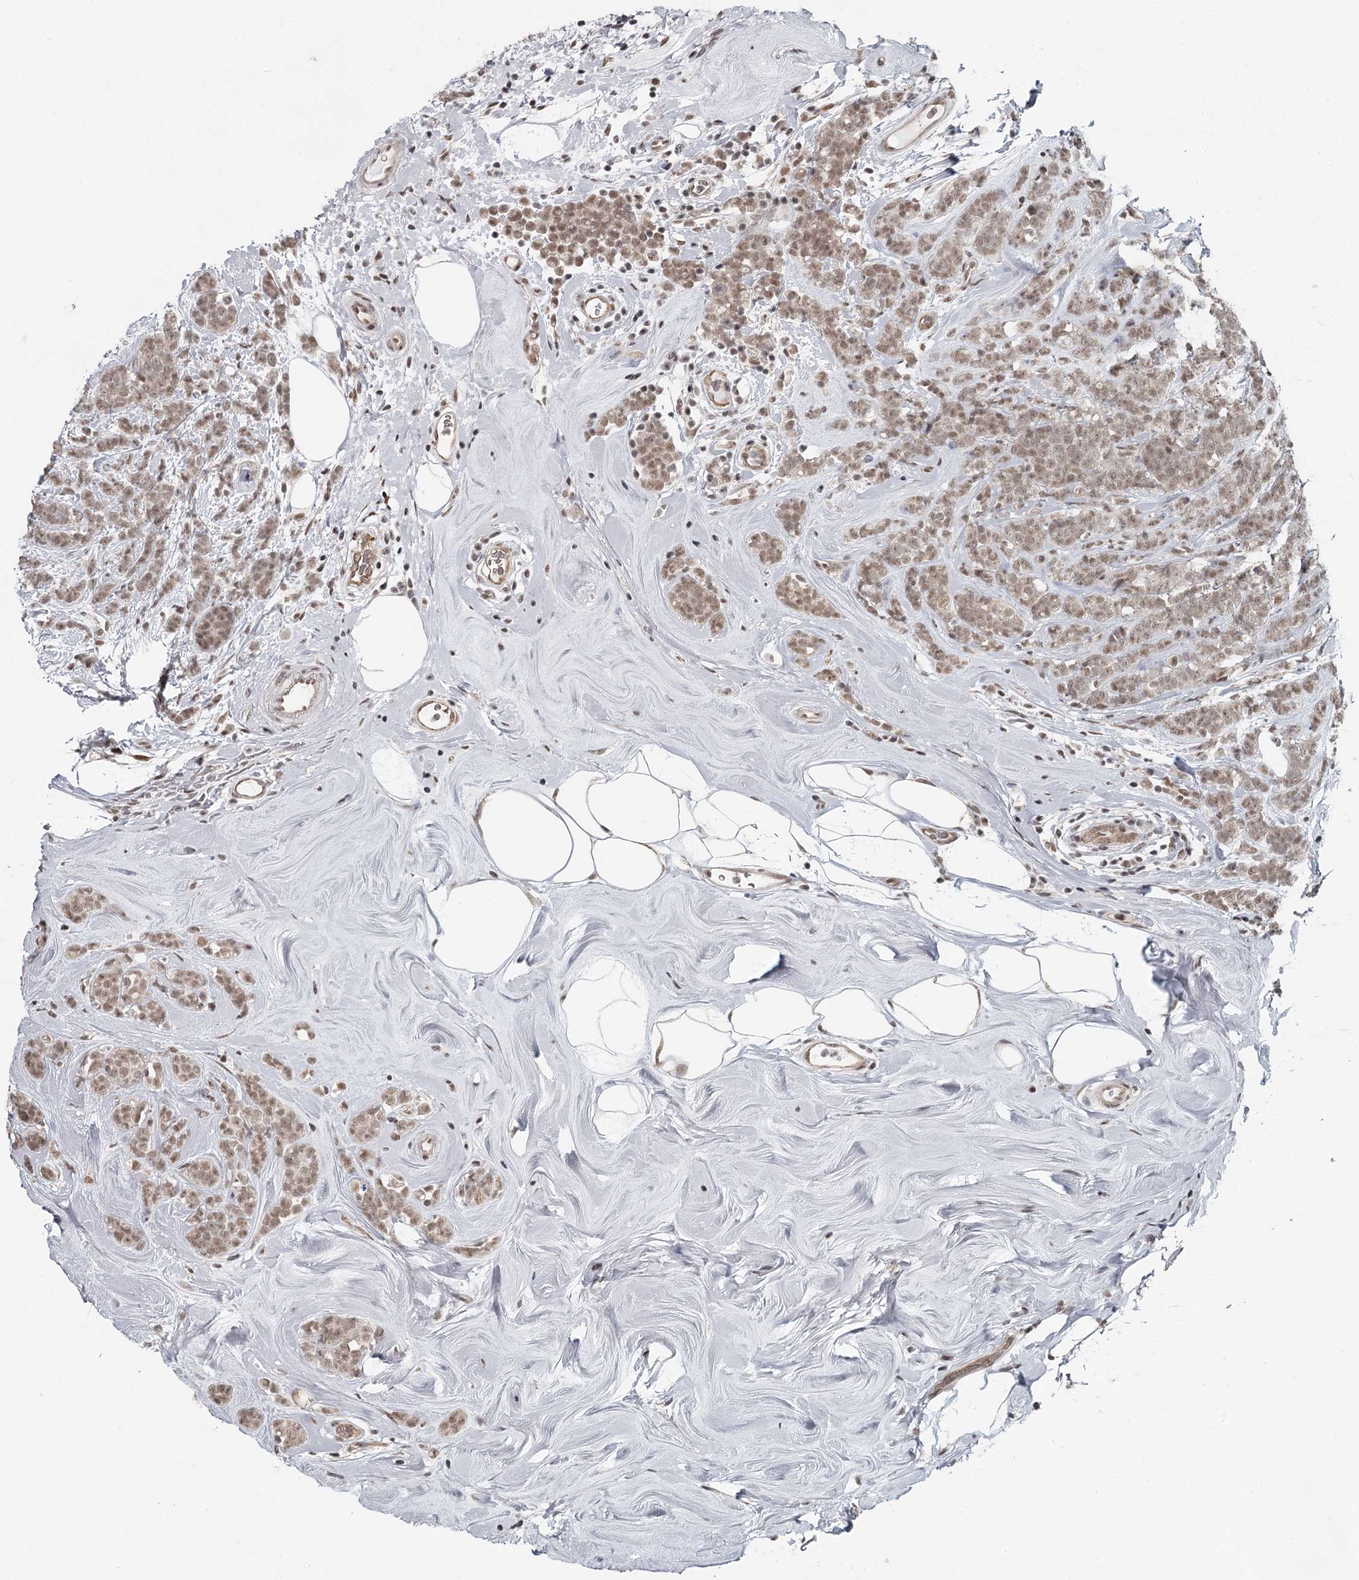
{"staining": {"intensity": "moderate", "quantity": ">75%", "location": "nuclear"}, "tissue": "breast cancer", "cell_type": "Tumor cells", "image_type": "cancer", "snomed": [{"axis": "morphology", "description": "Lobular carcinoma"}, {"axis": "topography", "description": "Breast"}], "caption": "Tumor cells exhibit medium levels of moderate nuclear expression in about >75% of cells in breast lobular carcinoma.", "gene": "FAM13C", "patient": {"sex": "female", "age": 58}}